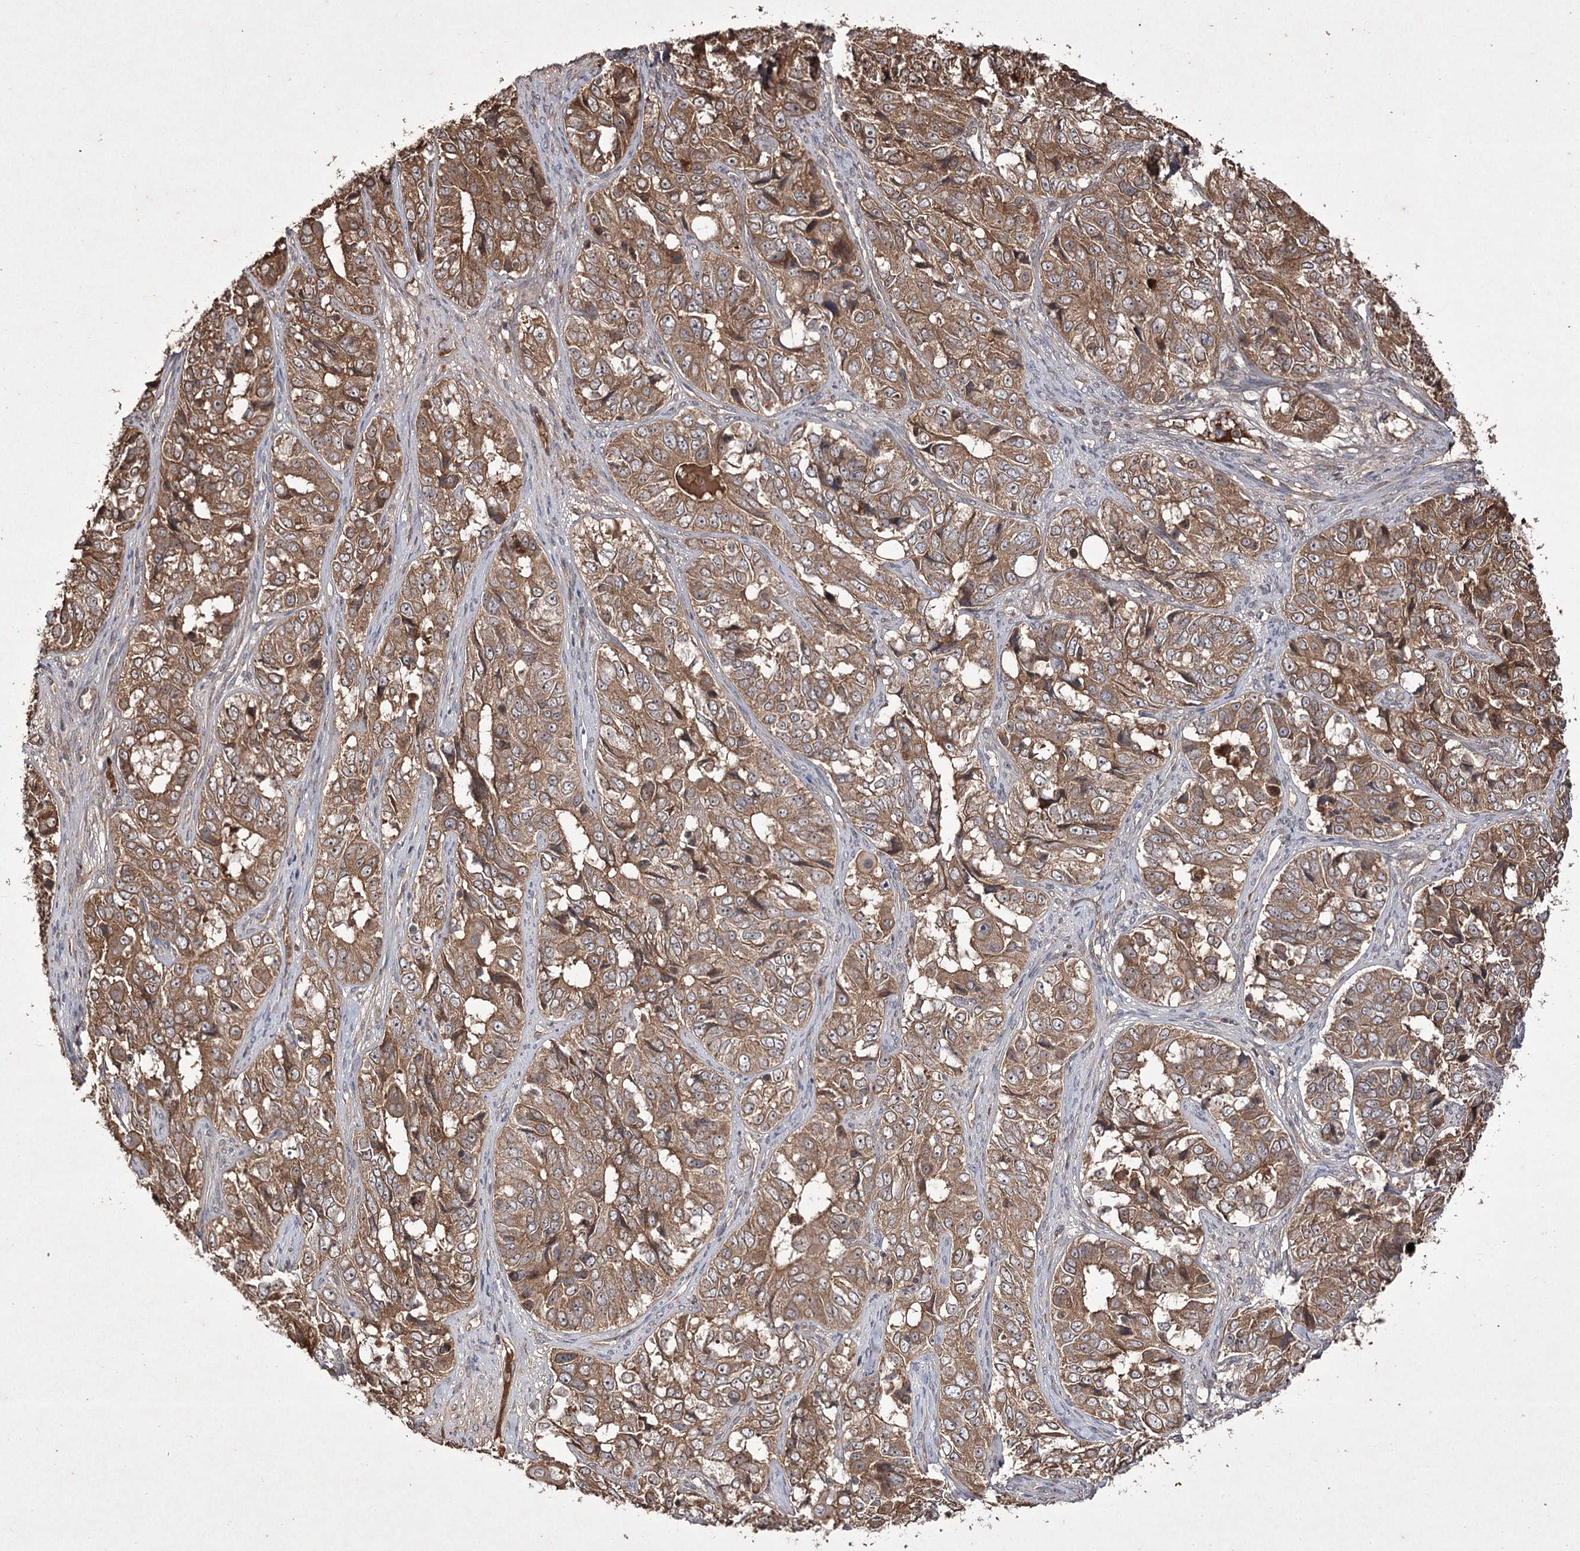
{"staining": {"intensity": "moderate", "quantity": ">75%", "location": "cytoplasmic/membranous"}, "tissue": "ovarian cancer", "cell_type": "Tumor cells", "image_type": "cancer", "snomed": [{"axis": "morphology", "description": "Carcinoma, endometroid"}, {"axis": "topography", "description": "Ovary"}], "caption": "Immunohistochemistry micrograph of neoplastic tissue: ovarian cancer stained using immunohistochemistry exhibits medium levels of moderate protein expression localized specifically in the cytoplasmic/membranous of tumor cells, appearing as a cytoplasmic/membranous brown color.", "gene": "FANCL", "patient": {"sex": "female", "age": 51}}